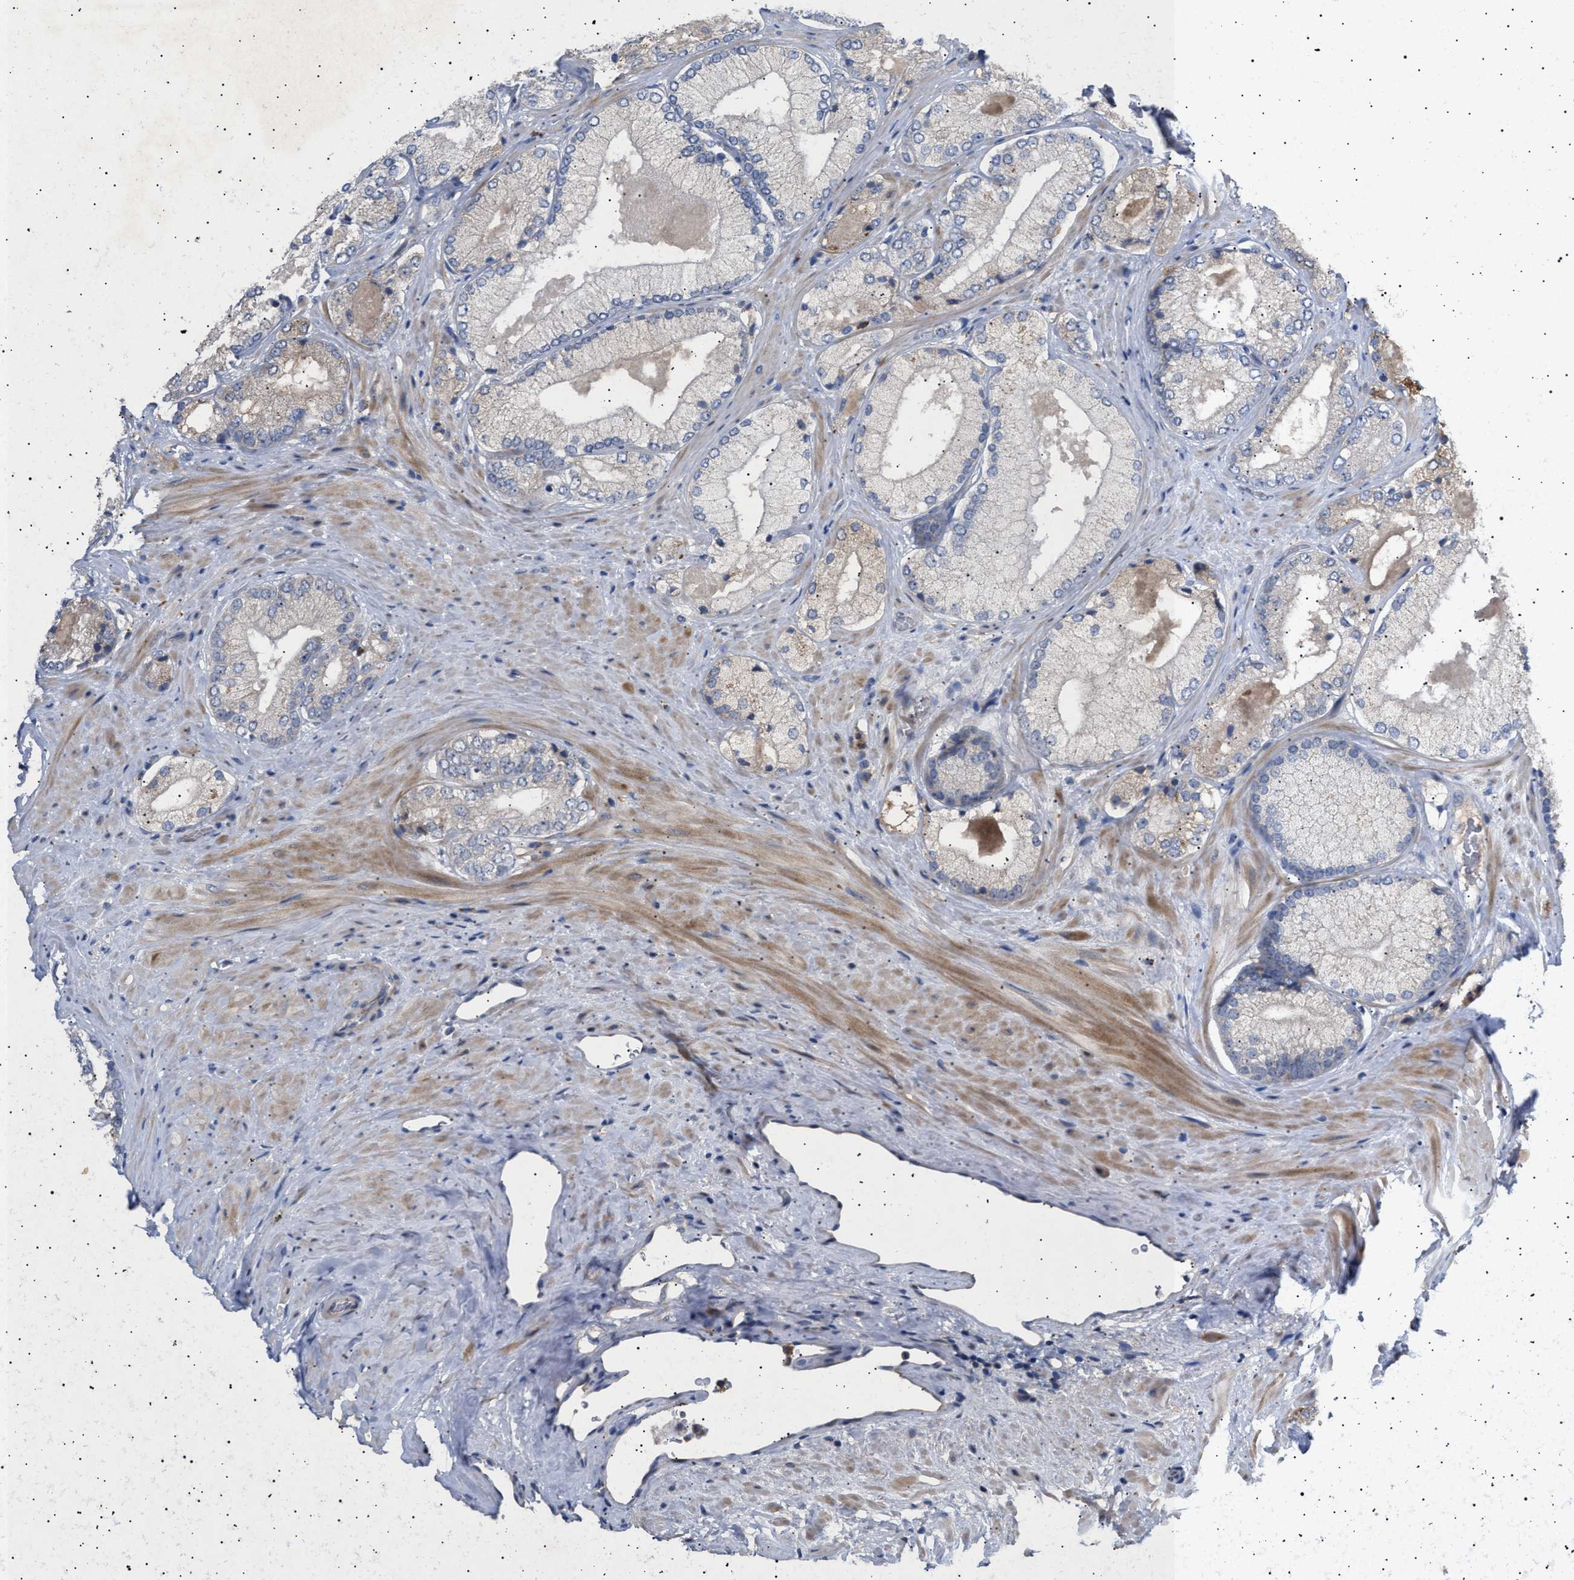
{"staining": {"intensity": "negative", "quantity": "none", "location": "none"}, "tissue": "prostate cancer", "cell_type": "Tumor cells", "image_type": "cancer", "snomed": [{"axis": "morphology", "description": "Adenocarcinoma, Low grade"}, {"axis": "topography", "description": "Prostate"}], "caption": "Prostate cancer (adenocarcinoma (low-grade)) stained for a protein using immunohistochemistry (IHC) exhibits no staining tumor cells.", "gene": "SIRT5", "patient": {"sex": "male", "age": 65}}